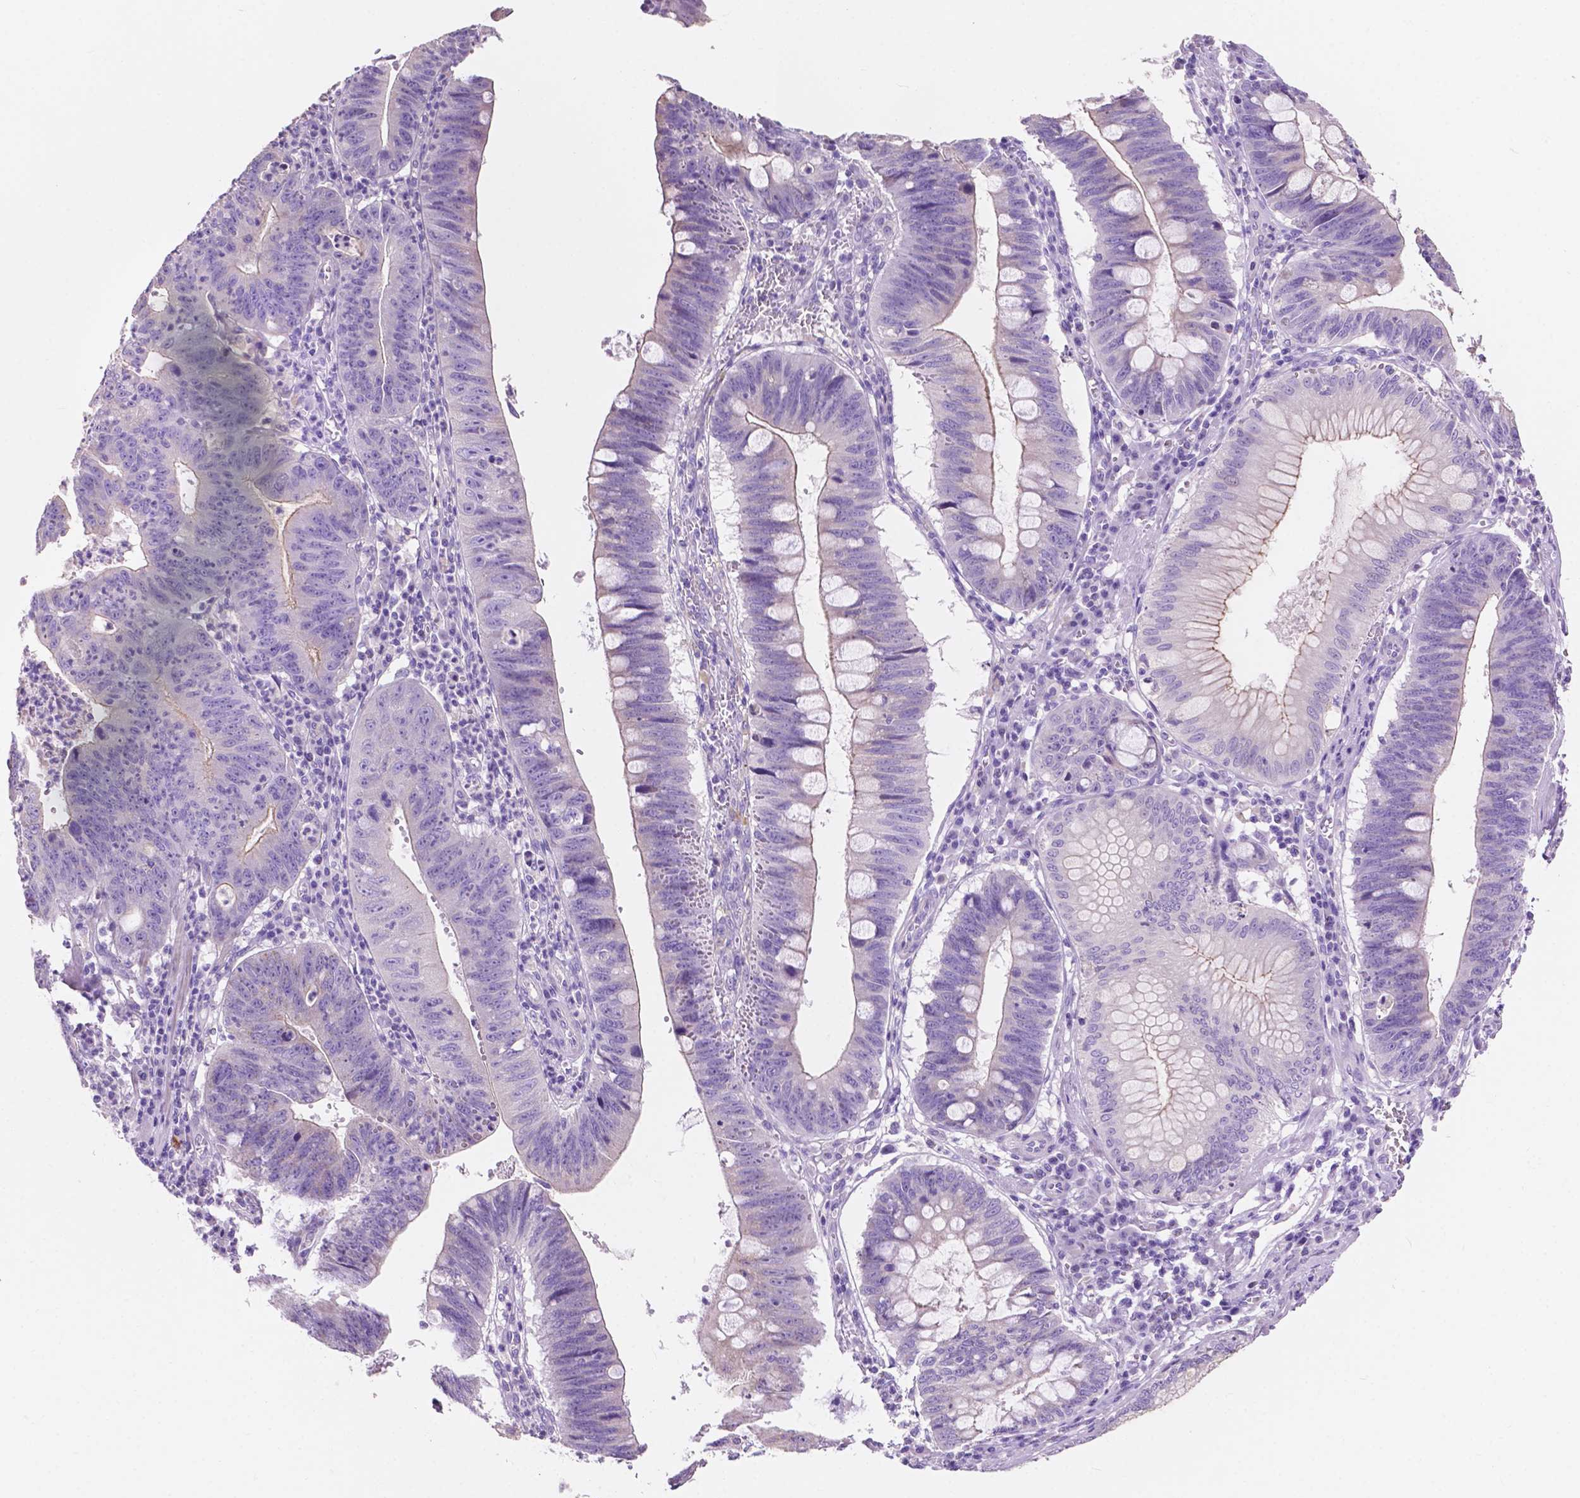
{"staining": {"intensity": "weak", "quantity": "<25%", "location": "cytoplasmic/membranous"}, "tissue": "stomach cancer", "cell_type": "Tumor cells", "image_type": "cancer", "snomed": [{"axis": "morphology", "description": "Adenocarcinoma, NOS"}, {"axis": "topography", "description": "Stomach"}], "caption": "An image of human stomach cancer (adenocarcinoma) is negative for staining in tumor cells. (DAB (3,3'-diaminobenzidine) IHC, high magnification).", "gene": "CLDN17", "patient": {"sex": "male", "age": 59}}